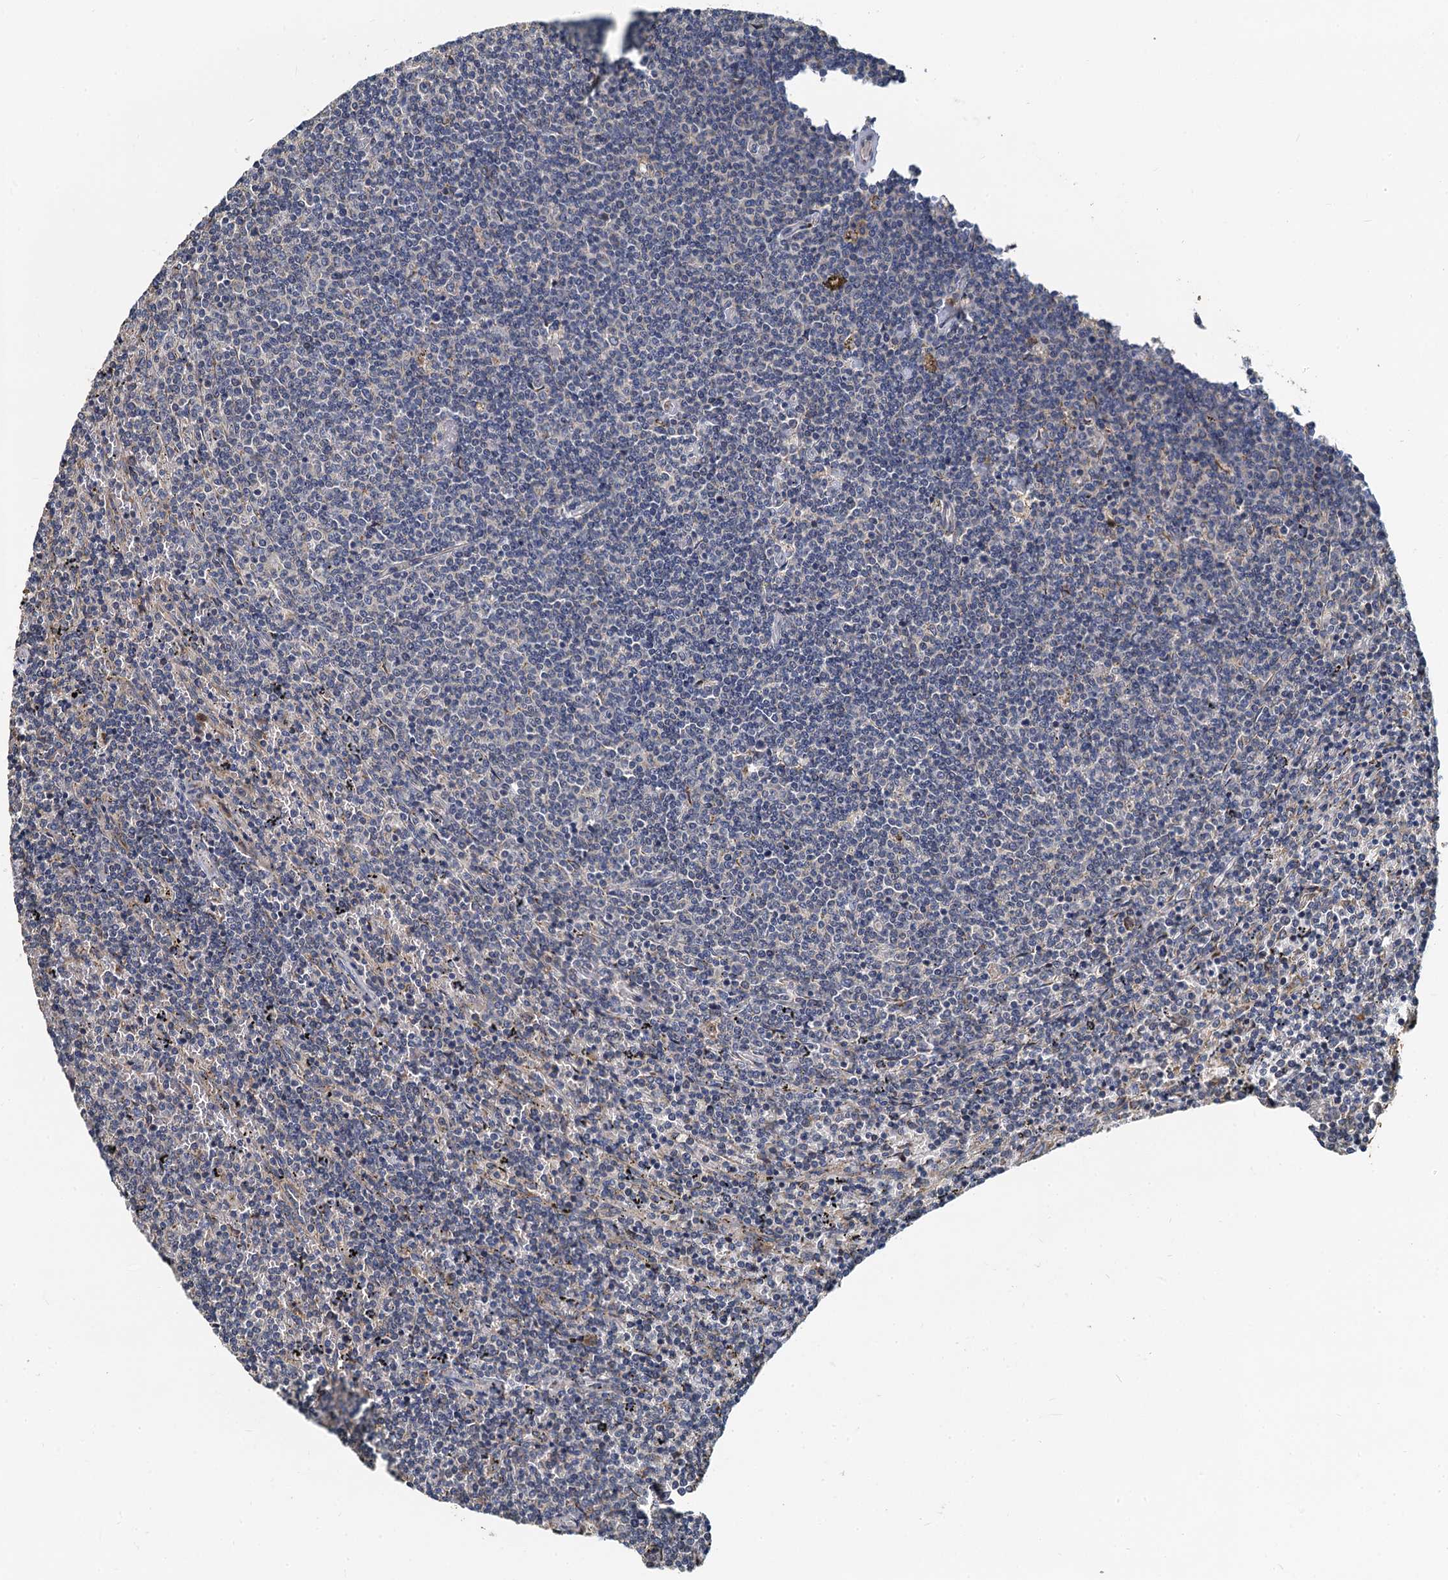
{"staining": {"intensity": "negative", "quantity": "none", "location": "none"}, "tissue": "lymphoma", "cell_type": "Tumor cells", "image_type": "cancer", "snomed": [{"axis": "morphology", "description": "Malignant lymphoma, non-Hodgkin's type, Low grade"}, {"axis": "topography", "description": "Spleen"}], "caption": "Tumor cells show no significant positivity in low-grade malignant lymphoma, non-Hodgkin's type.", "gene": "NKAPD1", "patient": {"sex": "female", "age": 50}}